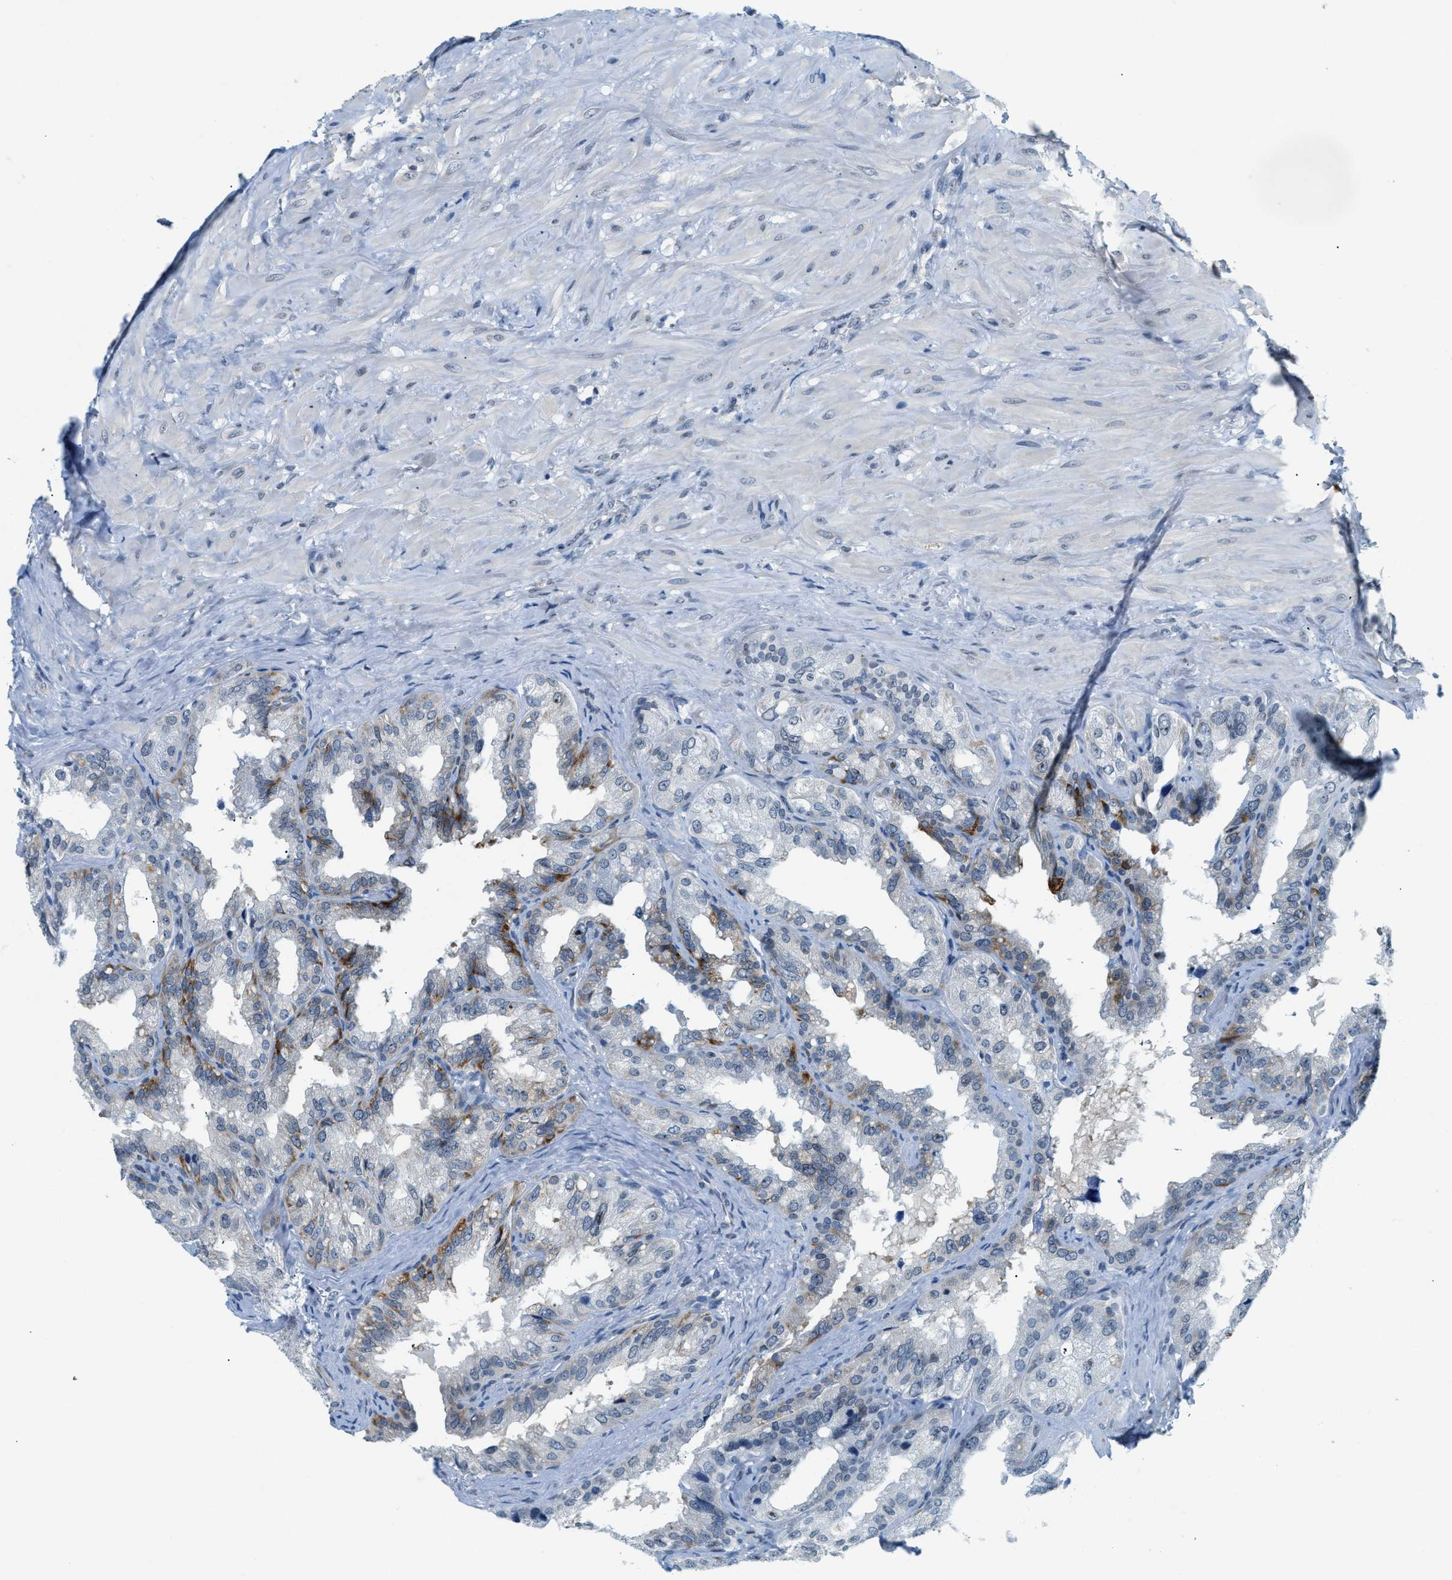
{"staining": {"intensity": "moderate", "quantity": "<25%", "location": "cytoplasmic/membranous"}, "tissue": "seminal vesicle", "cell_type": "Glandular cells", "image_type": "normal", "snomed": [{"axis": "morphology", "description": "Normal tissue, NOS"}, {"axis": "topography", "description": "Seminal veicle"}], "caption": "Unremarkable seminal vesicle demonstrates moderate cytoplasmic/membranous positivity in approximately <25% of glandular cells, visualized by immunohistochemistry. Using DAB (3,3'-diaminobenzidine) (brown) and hematoxylin (blue) stains, captured at high magnification using brightfield microscopy.", "gene": "UVRAG", "patient": {"sex": "male", "age": 68}}